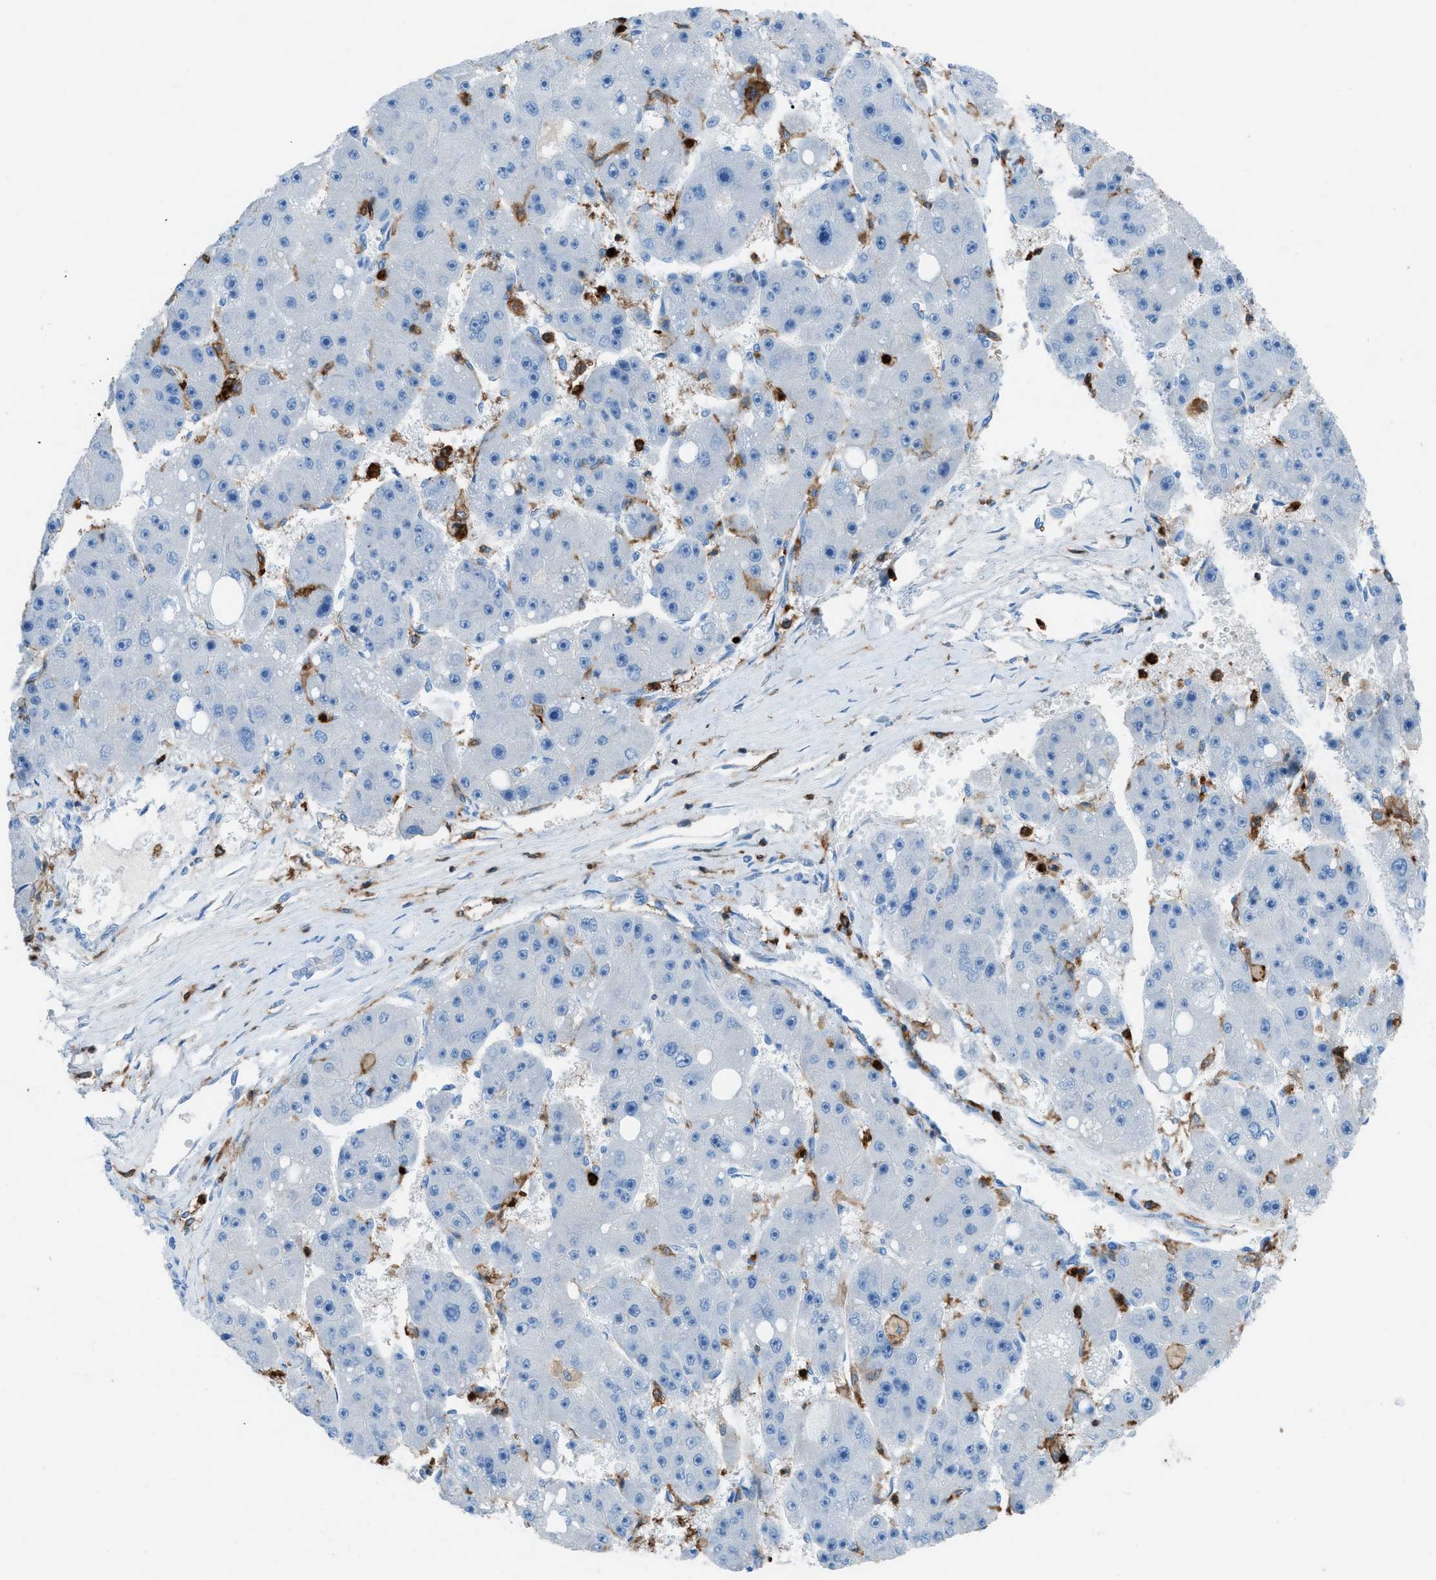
{"staining": {"intensity": "negative", "quantity": "none", "location": "none"}, "tissue": "liver cancer", "cell_type": "Tumor cells", "image_type": "cancer", "snomed": [{"axis": "morphology", "description": "Carcinoma, Hepatocellular, NOS"}, {"axis": "topography", "description": "Liver"}], "caption": "An IHC micrograph of liver cancer is shown. There is no staining in tumor cells of liver cancer.", "gene": "ITGB2", "patient": {"sex": "female", "age": 61}}